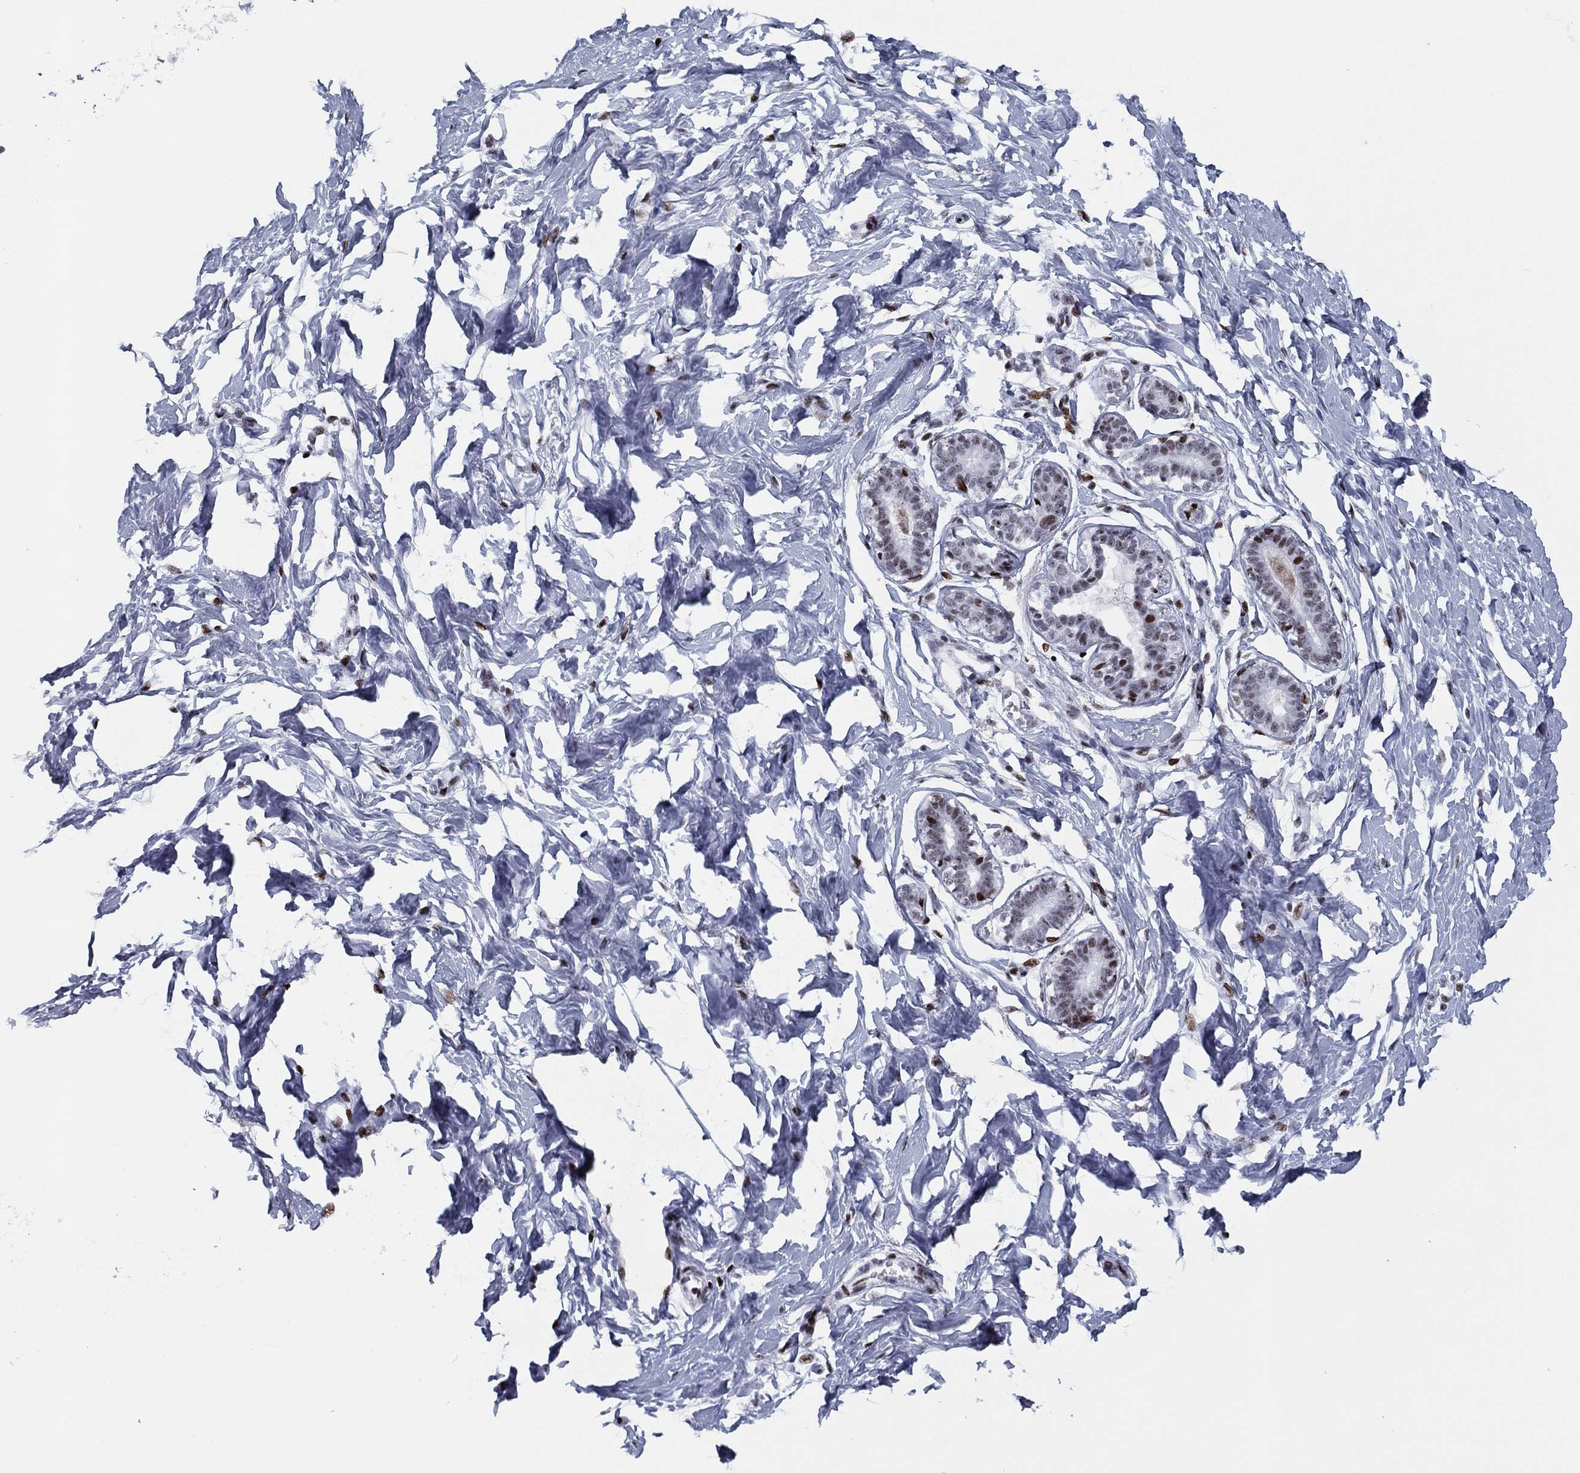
{"staining": {"intensity": "strong", "quantity": "25%-75%", "location": "nuclear"}, "tissue": "breast", "cell_type": "Glandular cells", "image_type": "normal", "snomed": [{"axis": "morphology", "description": "Normal tissue, NOS"}, {"axis": "morphology", "description": "Lobular carcinoma, in situ"}, {"axis": "topography", "description": "Breast"}], "caption": "A brown stain labels strong nuclear expression of a protein in glandular cells of normal human breast. The protein is shown in brown color, while the nuclei are stained blue.", "gene": "CYB561D2", "patient": {"sex": "female", "age": 35}}